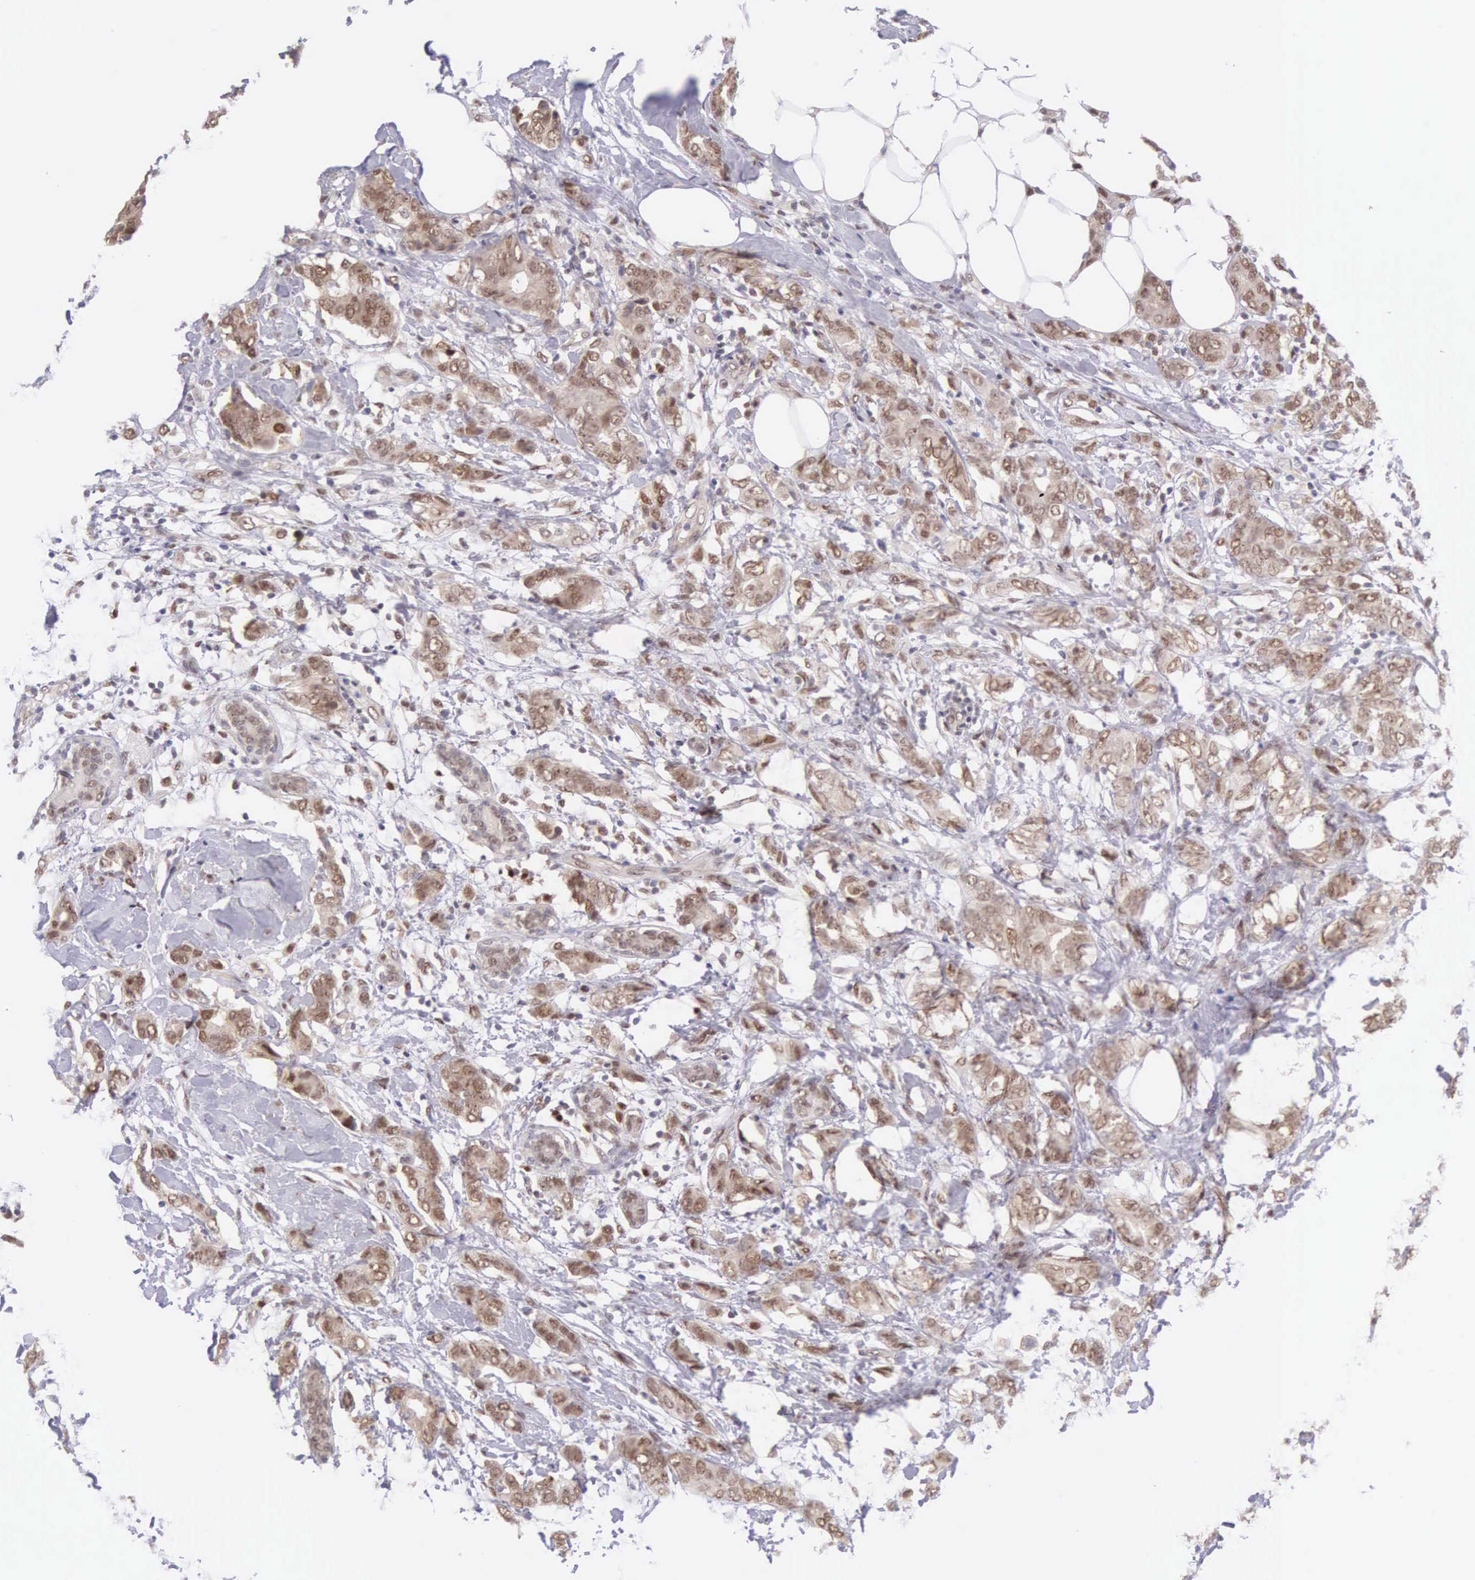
{"staining": {"intensity": "moderate", "quantity": ">75%", "location": "cytoplasmic/membranous,nuclear"}, "tissue": "breast cancer", "cell_type": "Tumor cells", "image_type": "cancer", "snomed": [{"axis": "morphology", "description": "Duct carcinoma"}, {"axis": "topography", "description": "Breast"}], "caption": "IHC of breast cancer (intraductal carcinoma) reveals medium levels of moderate cytoplasmic/membranous and nuclear staining in approximately >75% of tumor cells.", "gene": "CCDC117", "patient": {"sex": "female", "age": 53}}